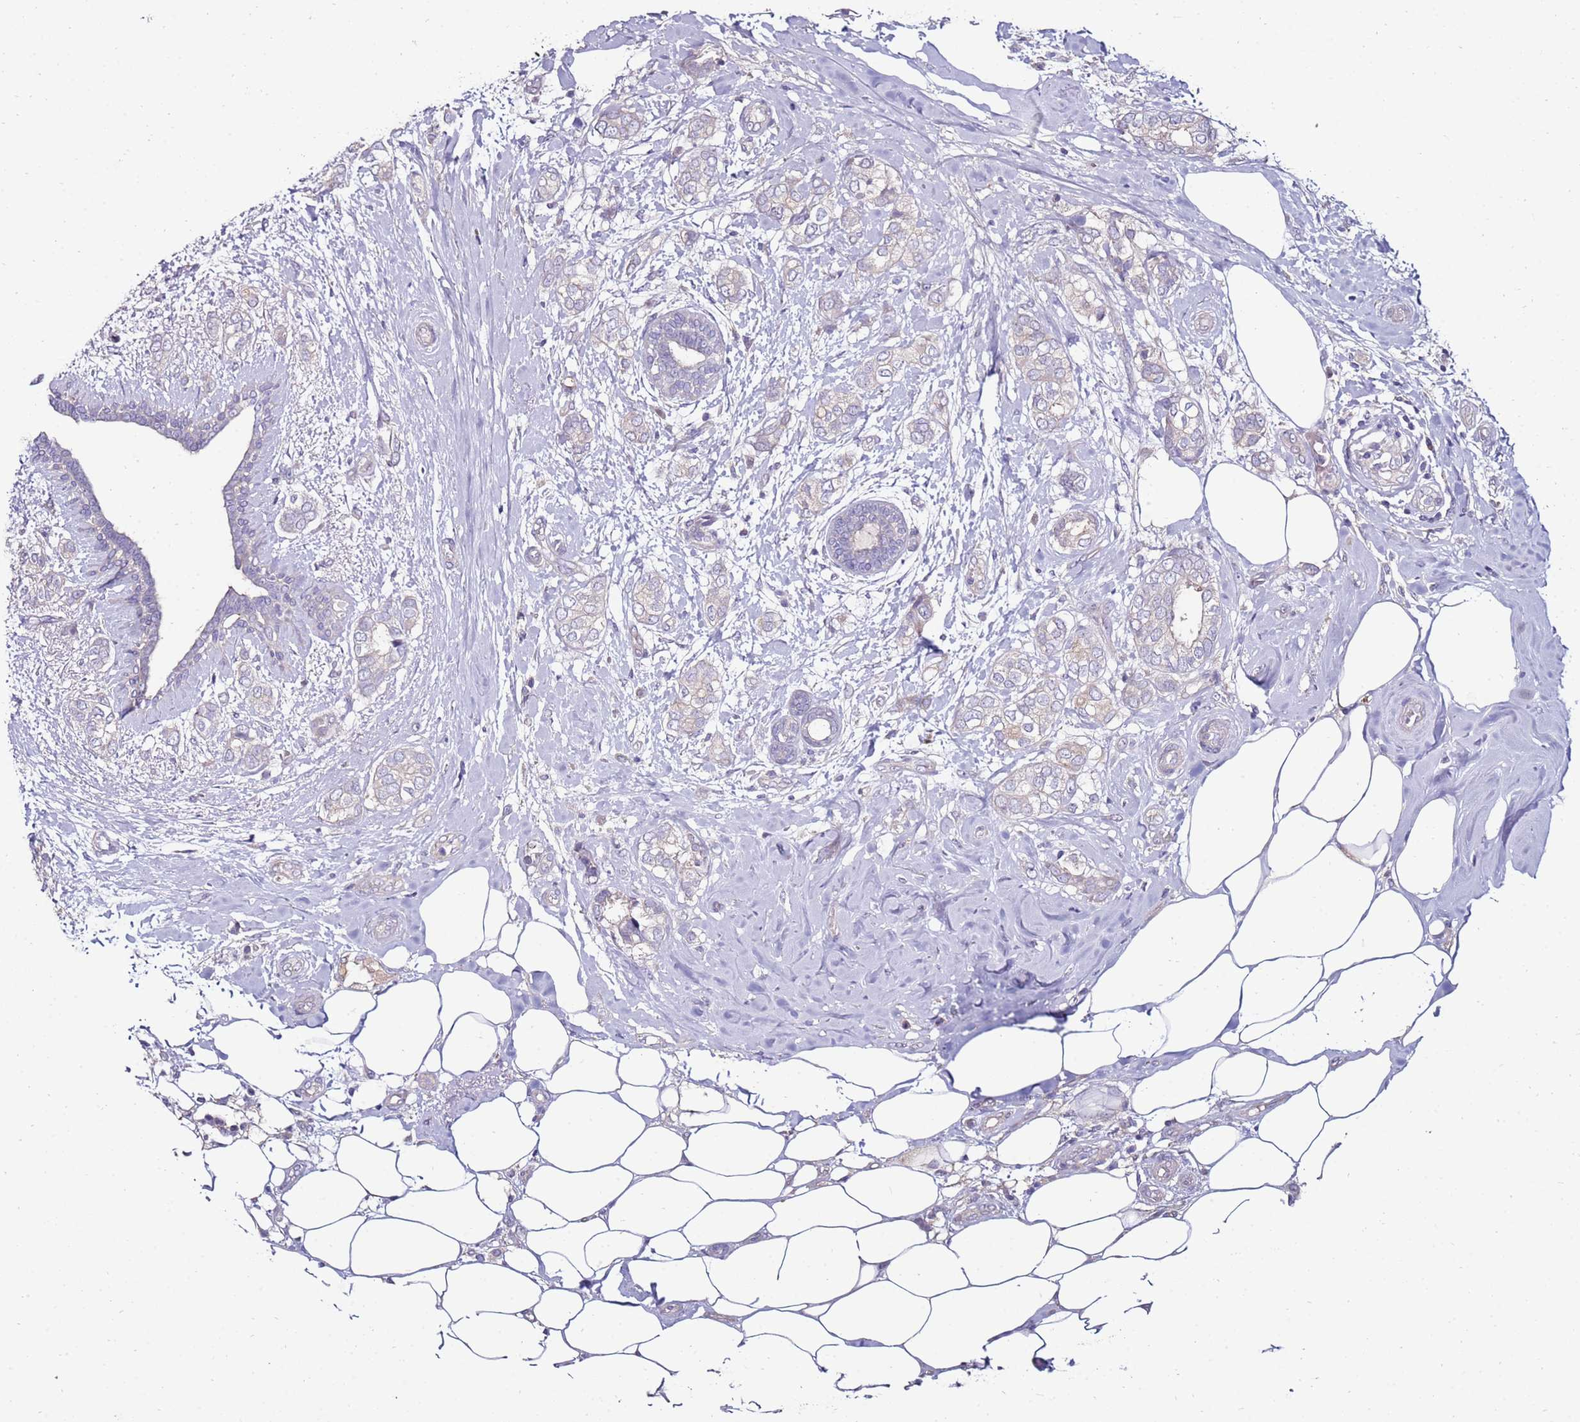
{"staining": {"intensity": "negative", "quantity": "none", "location": "none"}, "tissue": "breast cancer", "cell_type": "Tumor cells", "image_type": "cancer", "snomed": [{"axis": "morphology", "description": "Duct carcinoma"}, {"axis": "topography", "description": "Breast"}], "caption": "This is an immunohistochemistry (IHC) photomicrograph of infiltrating ductal carcinoma (breast). There is no expression in tumor cells.", "gene": "GPN3", "patient": {"sex": "female", "age": 73}}